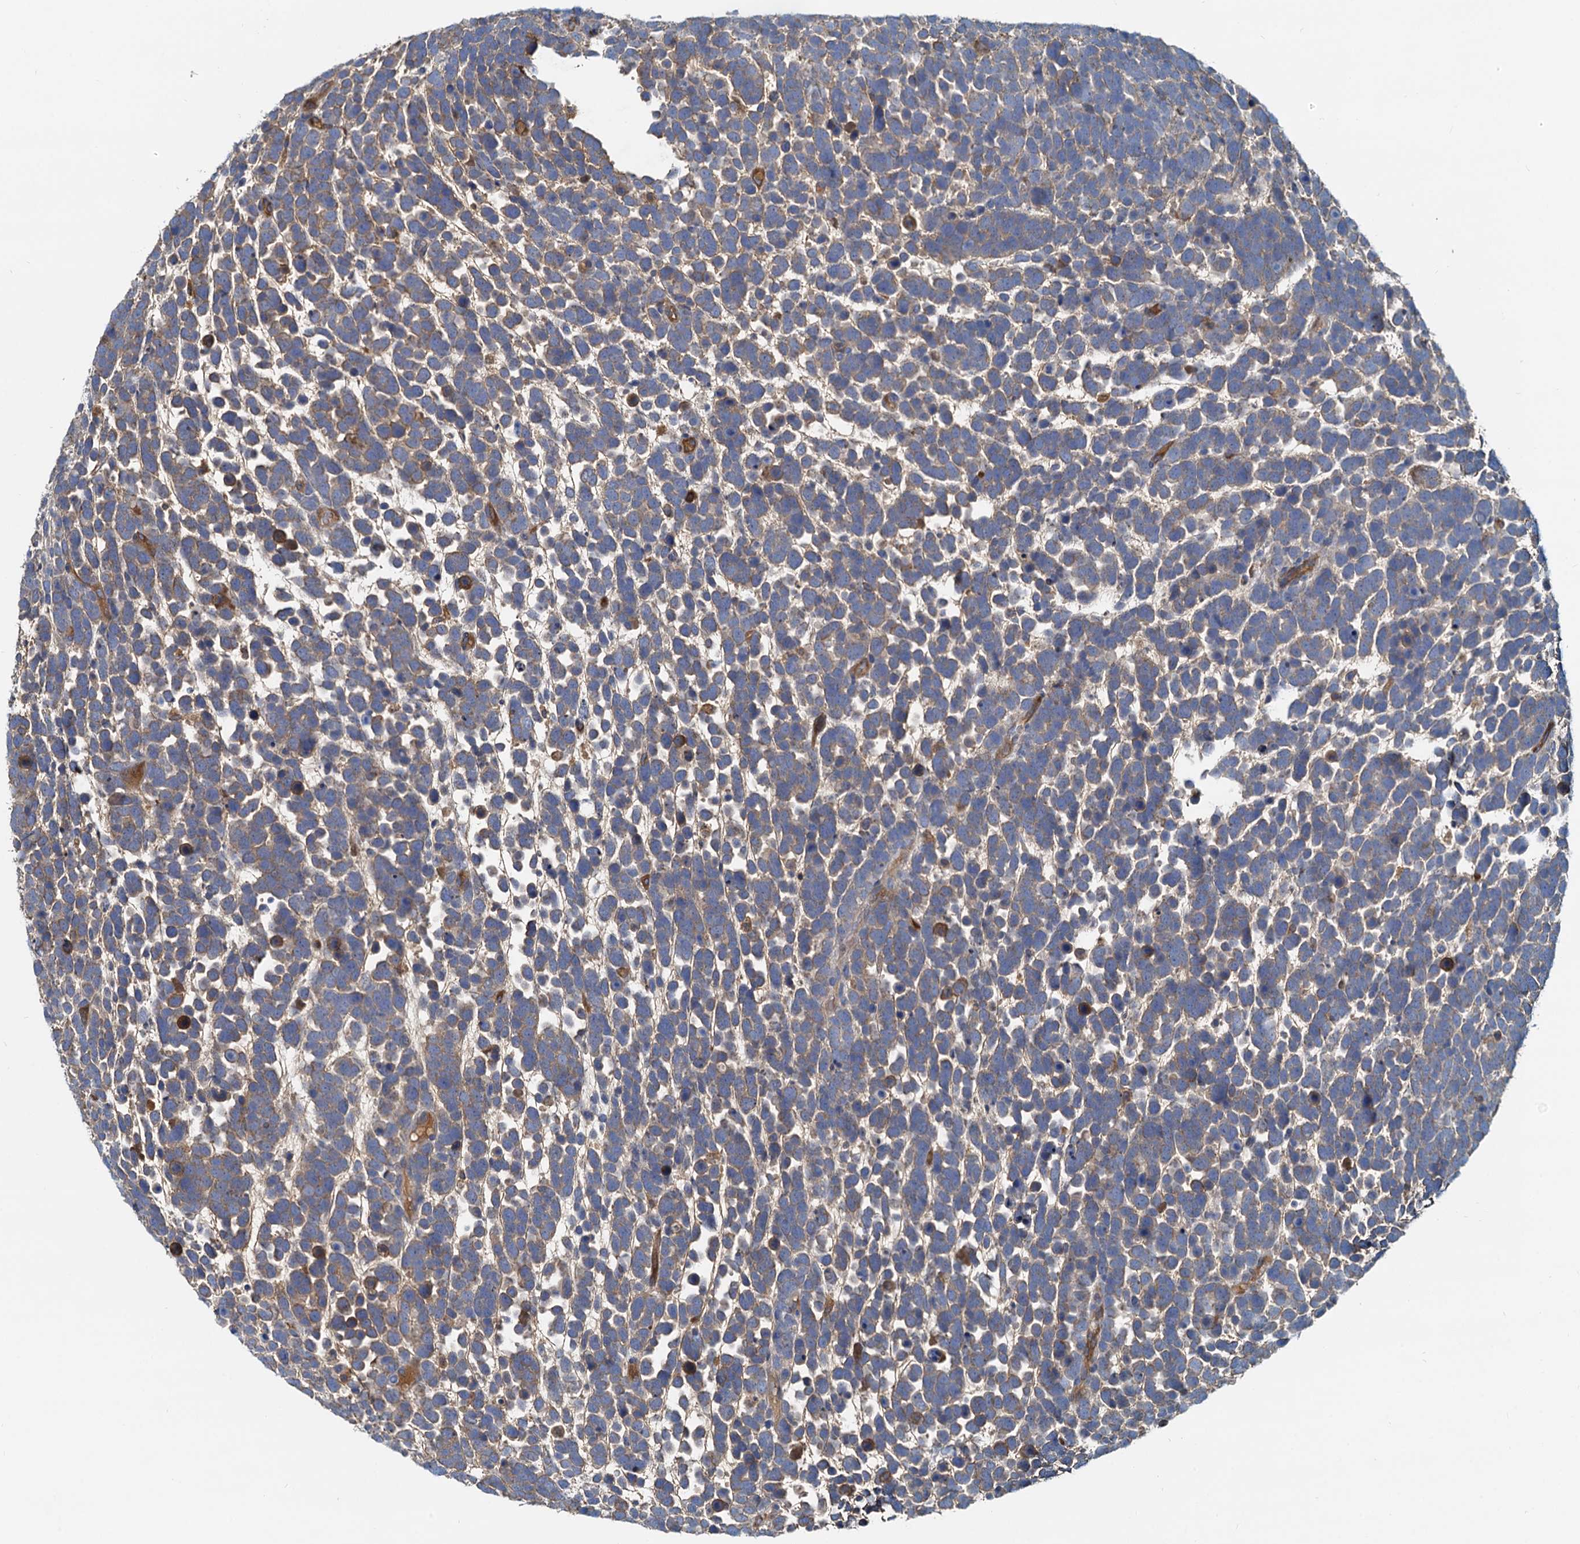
{"staining": {"intensity": "weak", "quantity": "25%-75%", "location": "cytoplasmic/membranous"}, "tissue": "urothelial cancer", "cell_type": "Tumor cells", "image_type": "cancer", "snomed": [{"axis": "morphology", "description": "Urothelial carcinoma, High grade"}, {"axis": "topography", "description": "Urinary bladder"}], "caption": "This is an image of immunohistochemistry (IHC) staining of urothelial cancer, which shows weak positivity in the cytoplasmic/membranous of tumor cells.", "gene": "LNX2", "patient": {"sex": "female", "age": 82}}